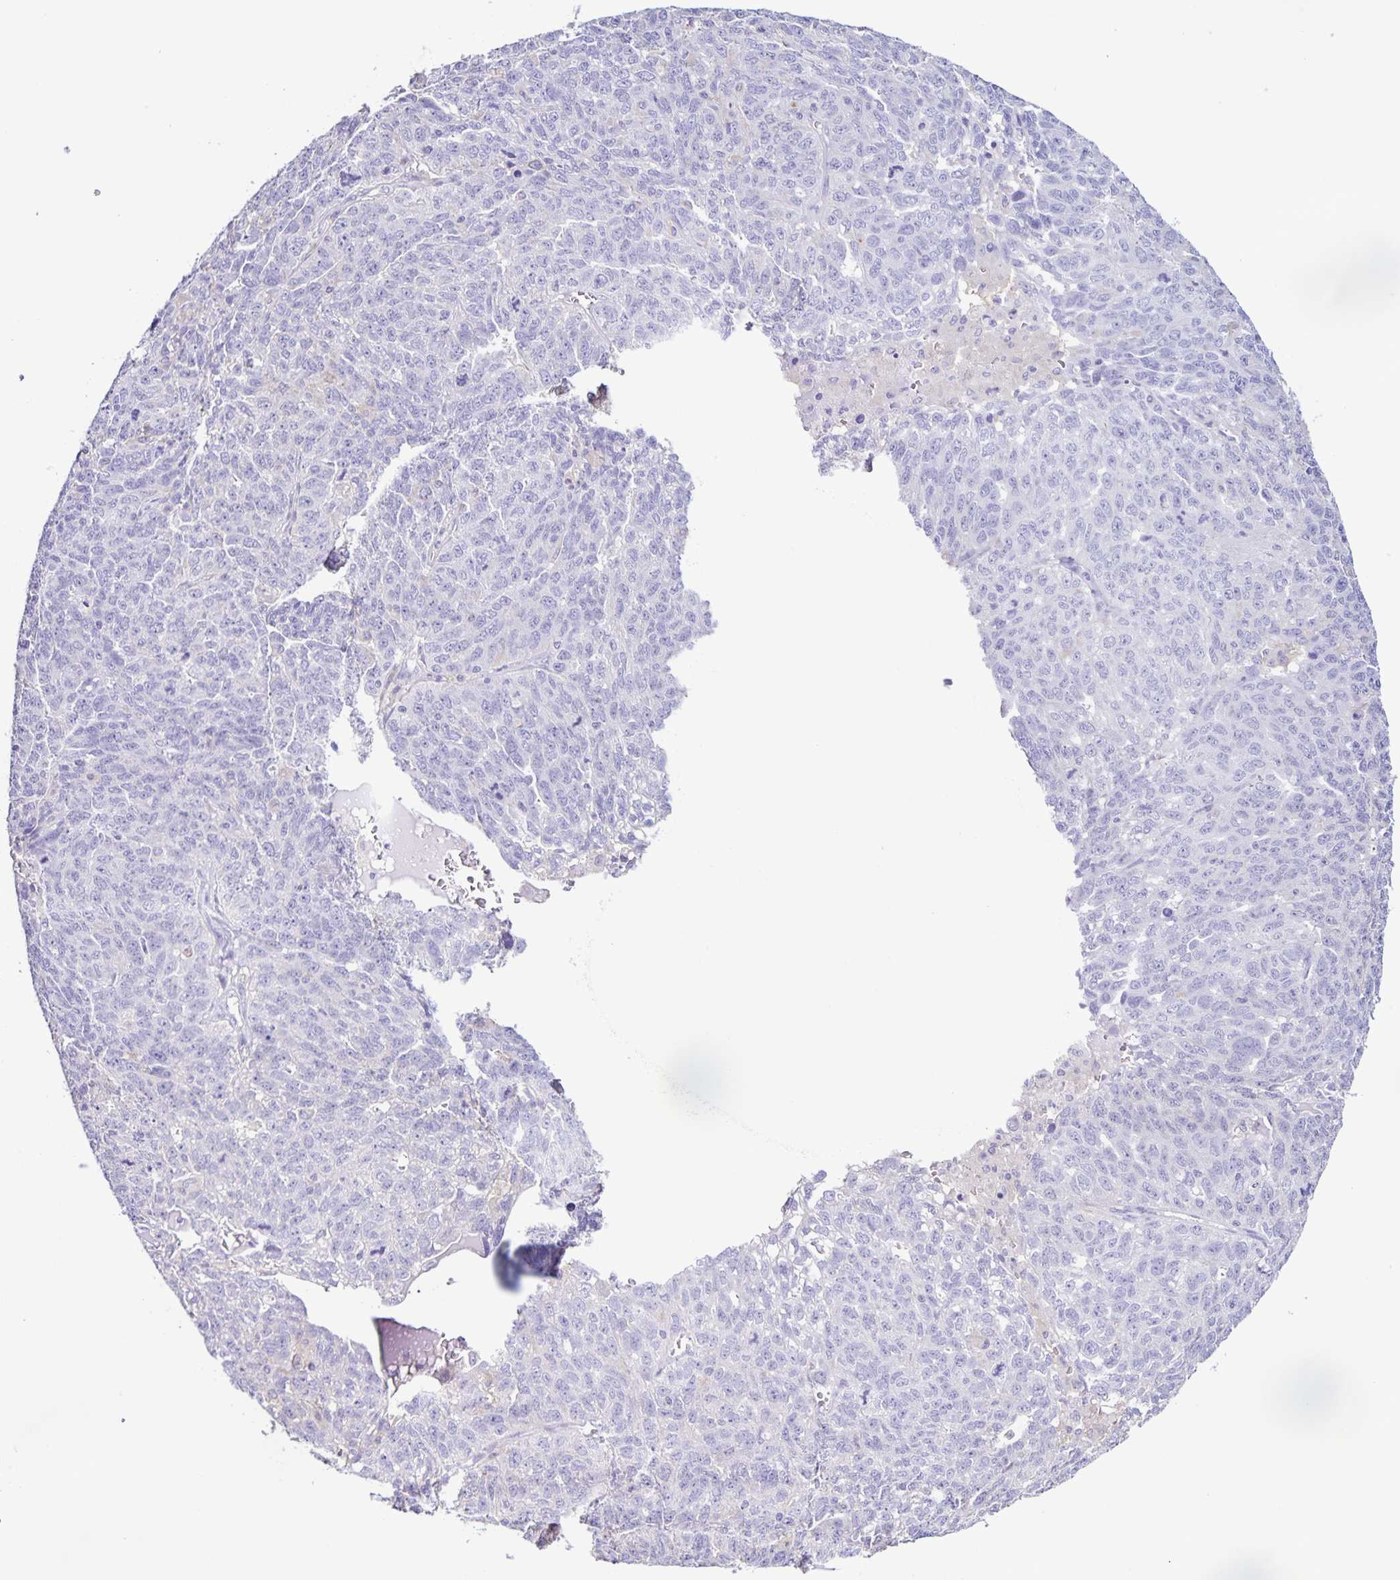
{"staining": {"intensity": "negative", "quantity": "none", "location": "none"}, "tissue": "ovarian cancer", "cell_type": "Tumor cells", "image_type": "cancer", "snomed": [{"axis": "morphology", "description": "Cystadenocarcinoma, serous, NOS"}, {"axis": "topography", "description": "Ovary"}], "caption": "Human serous cystadenocarcinoma (ovarian) stained for a protein using immunohistochemistry (IHC) reveals no expression in tumor cells.", "gene": "BOLL", "patient": {"sex": "female", "age": 71}}